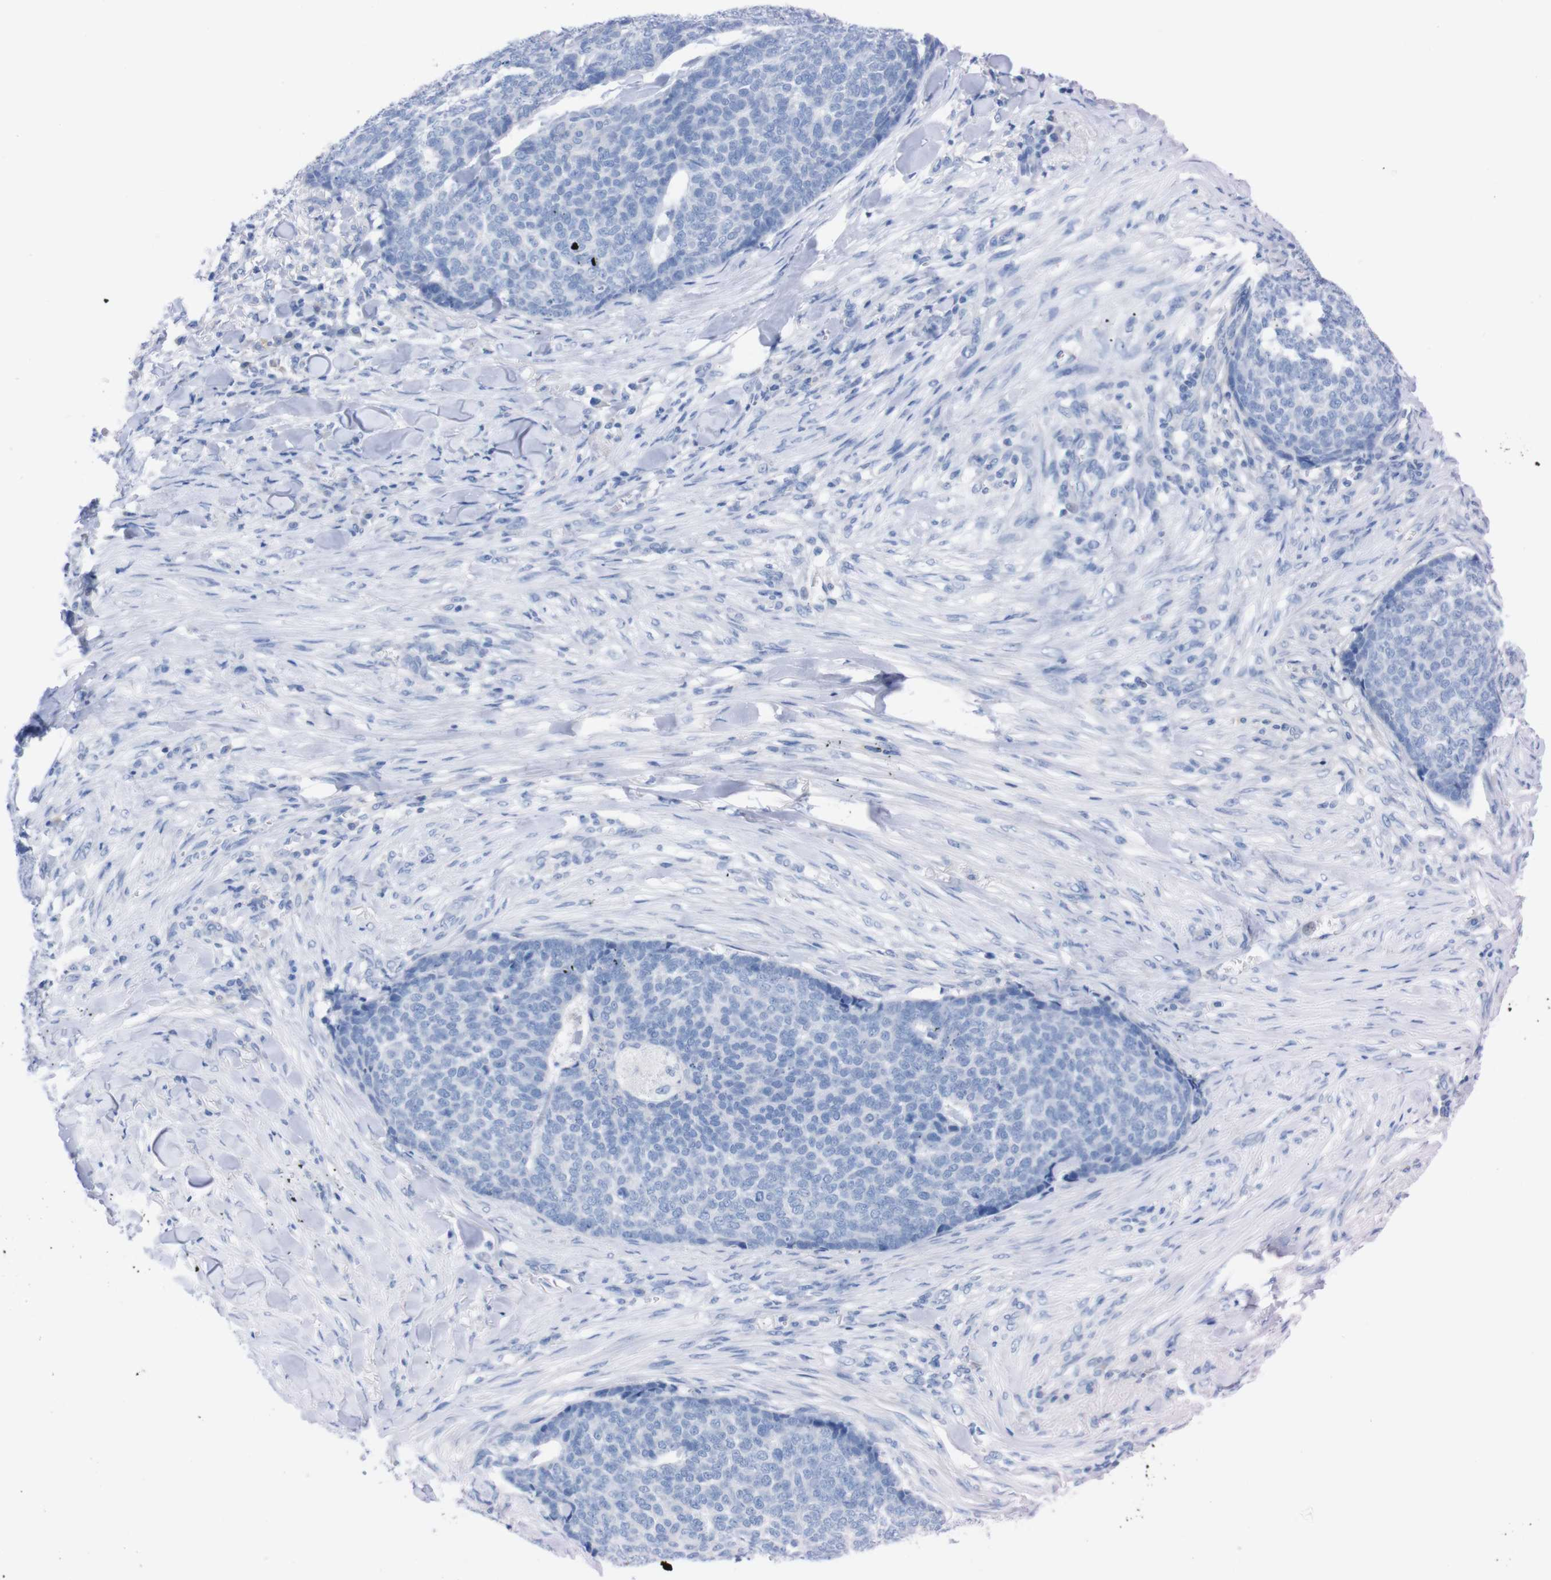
{"staining": {"intensity": "negative", "quantity": "none", "location": "none"}, "tissue": "skin cancer", "cell_type": "Tumor cells", "image_type": "cancer", "snomed": [{"axis": "morphology", "description": "Basal cell carcinoma"}, {"axis": "topography", "description": "Skin"}], "caption": "Protein analysis of skin cancer (basal cell carcinoma) exhibits no significant staining in tumor cells.", "gene": "TMEM243", "patient": {"sex": "male", "age": 84}}